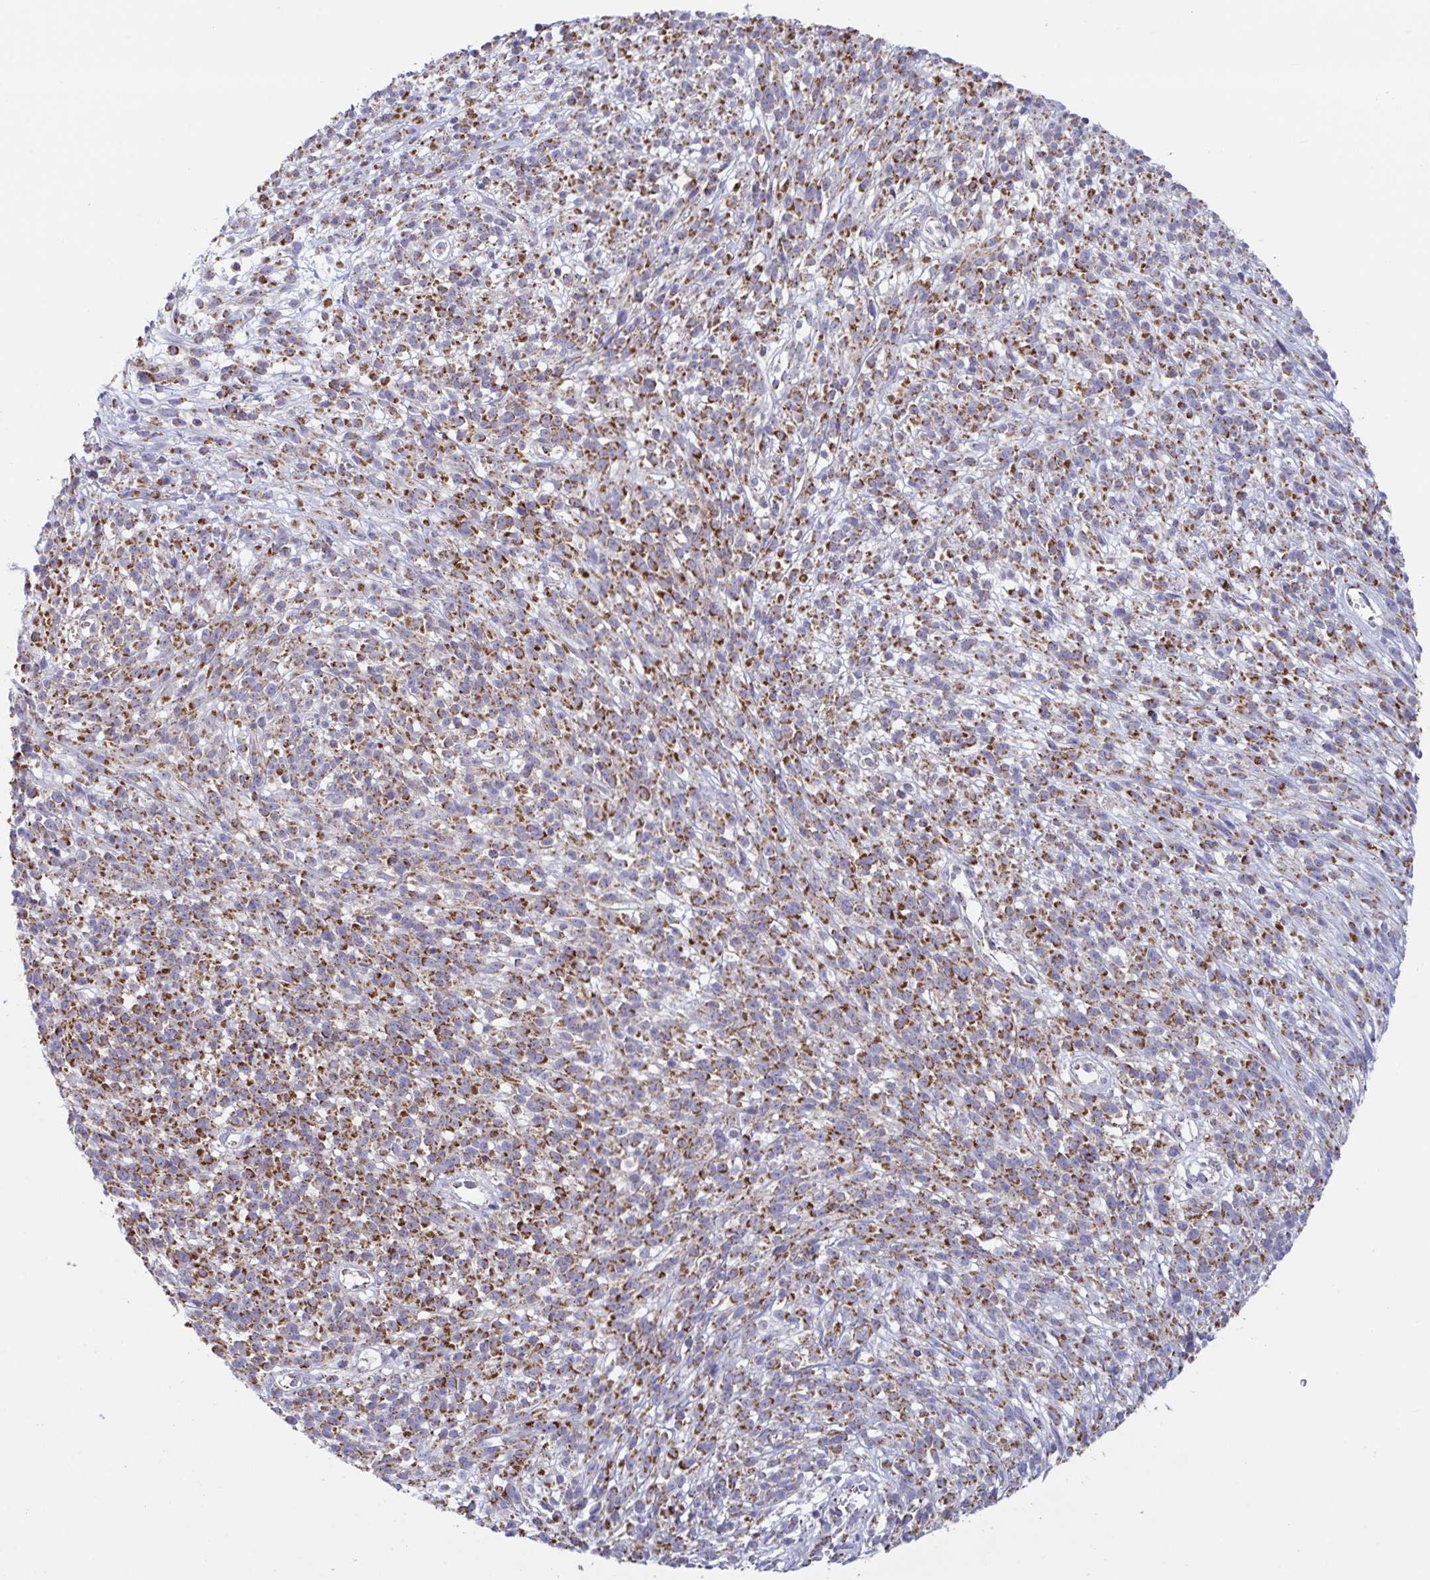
{"staining": {"intensity": "strong", "quantity": ">75%", "location": "cytoplasmic/membranous"}, "tissue": "melanoma", "cell_type": "Tumor cells", "image_type": "cancer", "snomed": [{"axis": "morphology", "description": "Malignant melanoma, NOS"}, {"axis": "topography", "description": "Skin"}, {"axis": "topography", "description": "Skin of trunk"}], "caption": "The photomicrograph shows a brown stain indicating the presence of a protein in the cytoplasmic/membranous of tumor cells in malignant melanoma. The staining was performed using DAB (3,3'-diaminobenzidine) to visualize the protein expression in brown, while the nuclei were stained in blue with hematoxylin (Magnification: 20x).", "gene": "BCAT2", "patient": {"sex": "male", "age": 74}}